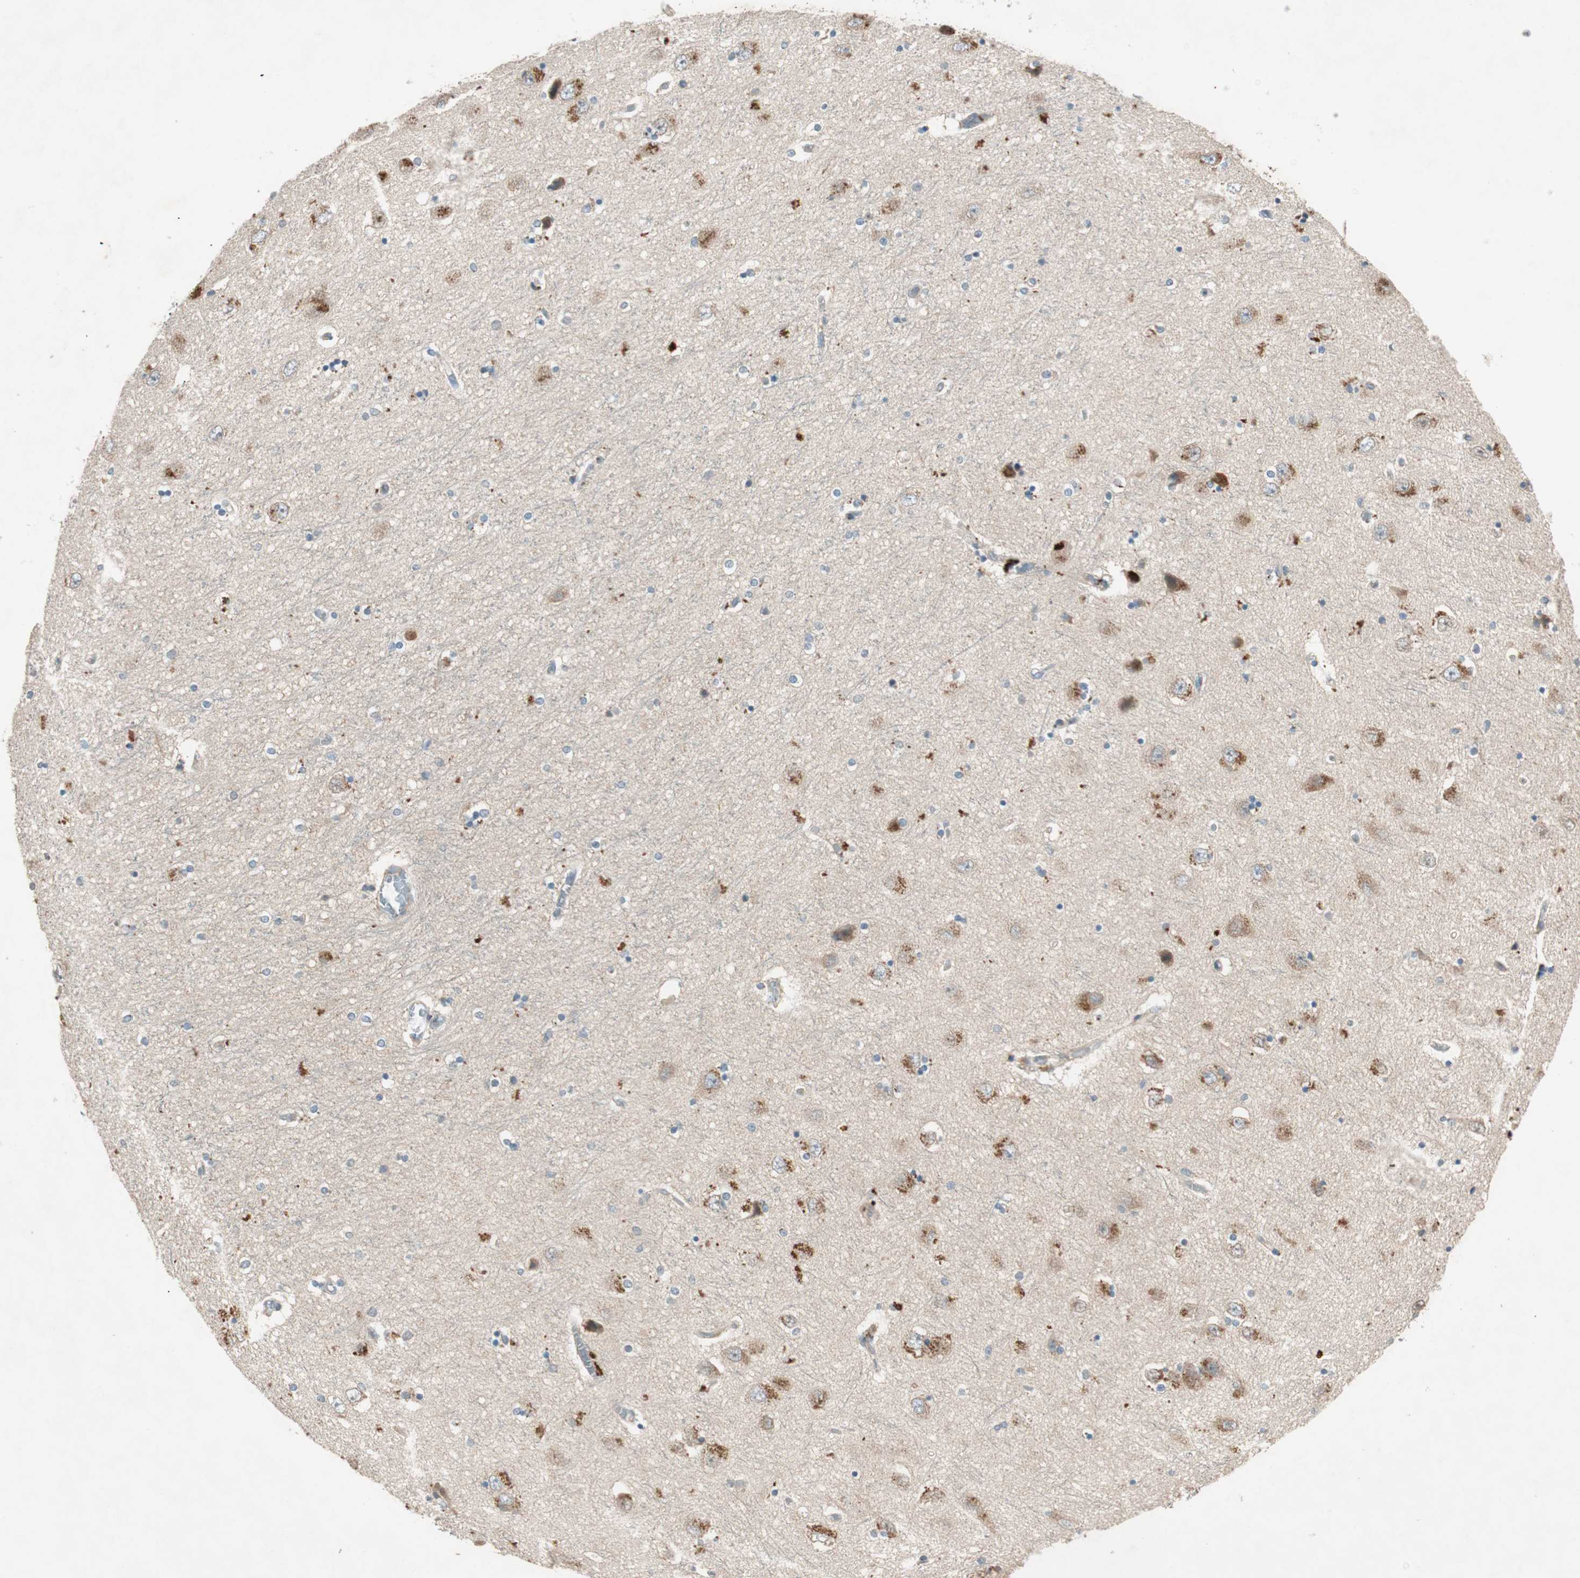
{"staining": {"intensity": "weak", "quantity": "25%-75%", "location": "cytoplasmic/membranous"}, "tissue": "hippocampus", "cell_type": "Glial cells", "image_type": "normal", "snomed": [{"axis": "morphology", "description": "Normal tissue, NOS"}, {"axis": "topography", "description": "Hippocampus"}], "caption": "Immunohistochemical staining of unremarkable human hippocampus displays 25%-75% levels of weak cytoplasmic/membranous protein expression in about 25%-75% of glial cells. (brown staining indicates protein expression, while blue staining denotes nuclei).", "gene": "APOO", "patient": {"sex": "female", "age": 54}}